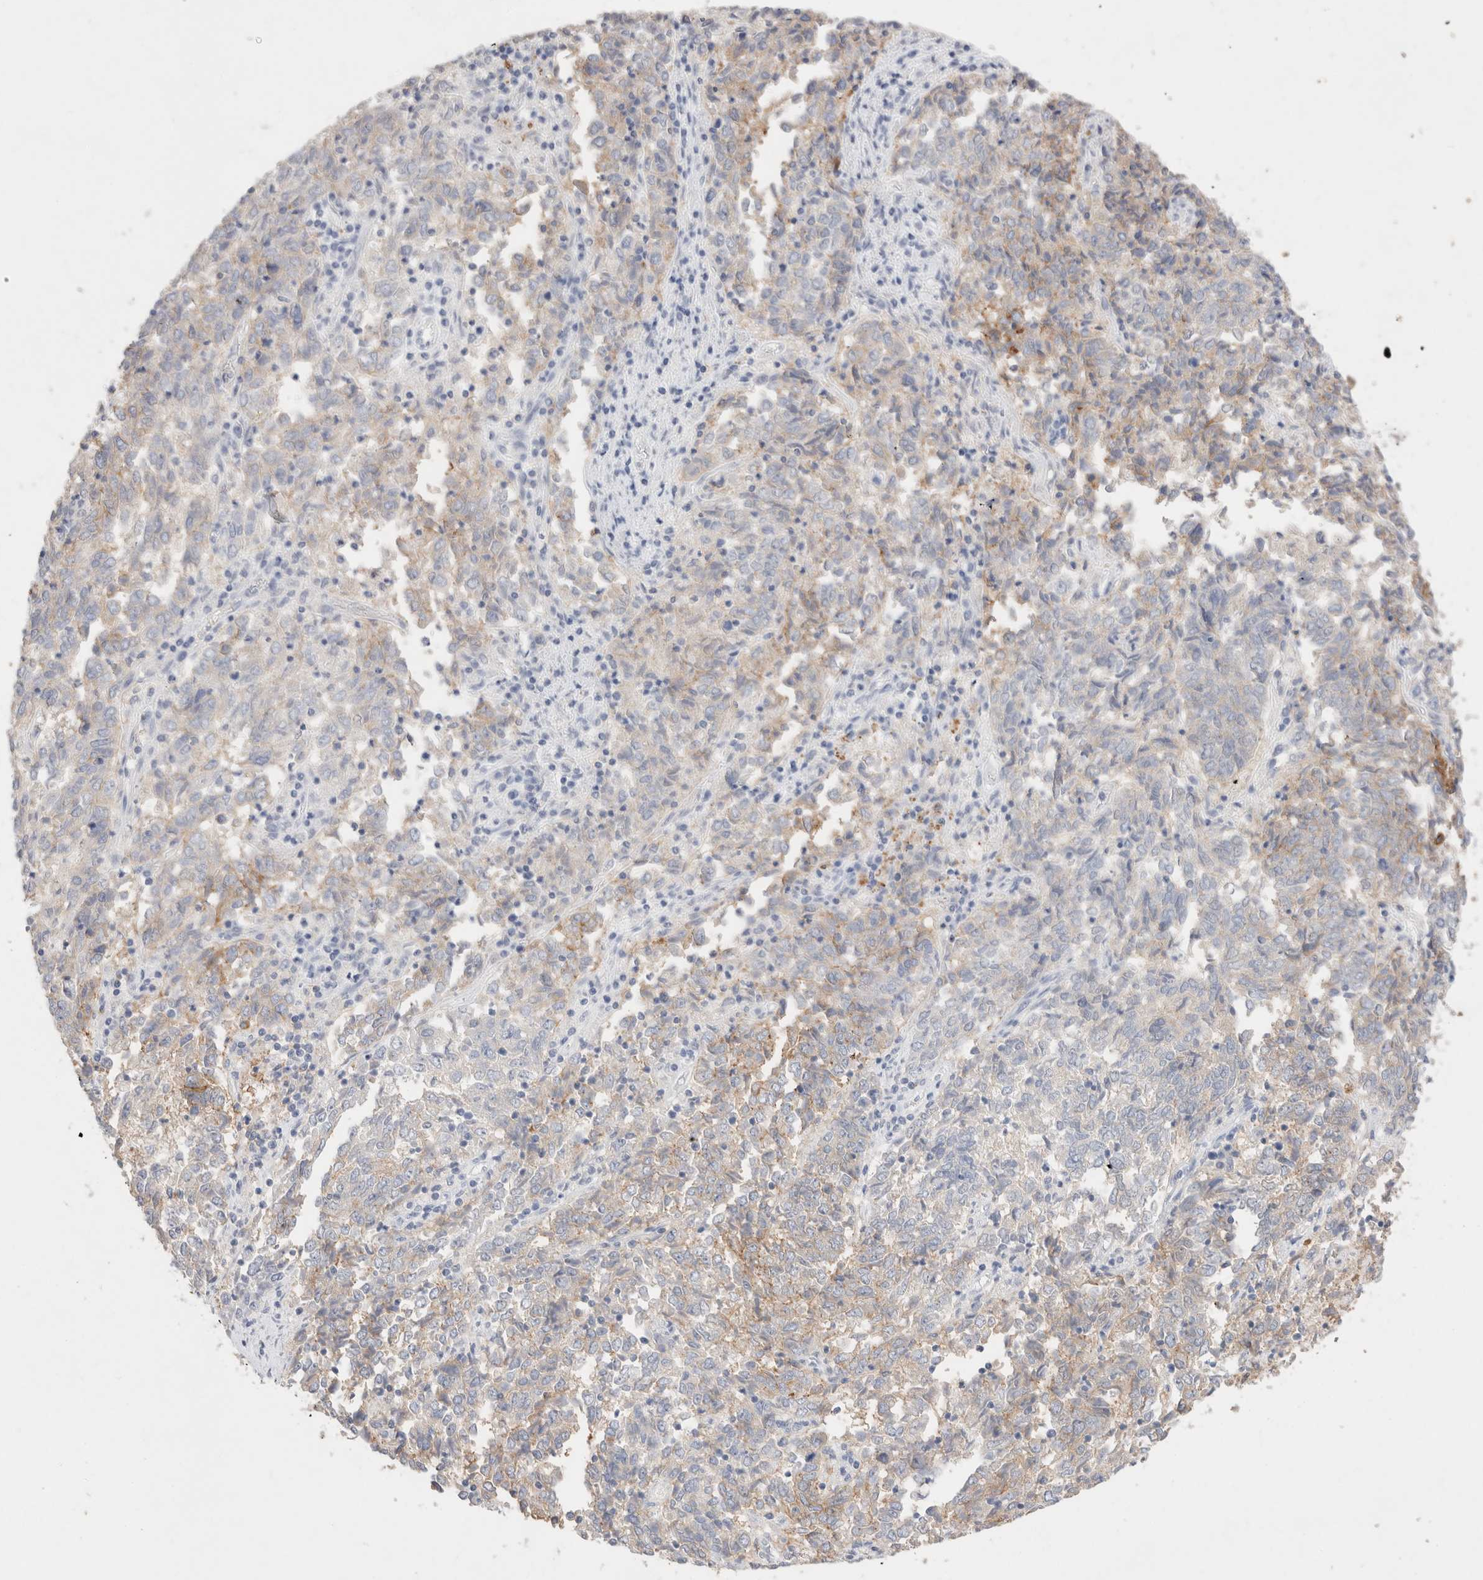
{"staining": {"intensity": "weak", "quantity": "25%-75%", "location": "cytoplasmic/membranous"}, "tissue": "endometrial cancer", "cell_type": "Tumor cells", "image_type": "cancer", "snomed": [{"axis": "morphology", "description": "Adenocarcinoma, NOS"}, {"axis": "topography", "description": "Endometrium"}], "caption": "Endometrial cancer (adenocarcinoma) tissue exhibits weak cytoplasmic/membranous positivity in about 25%-75% of tumor cells, visualized by immunohistochemistry.", "gene": "EPCAM", "patient": {"sex": "female", "age": 80}}